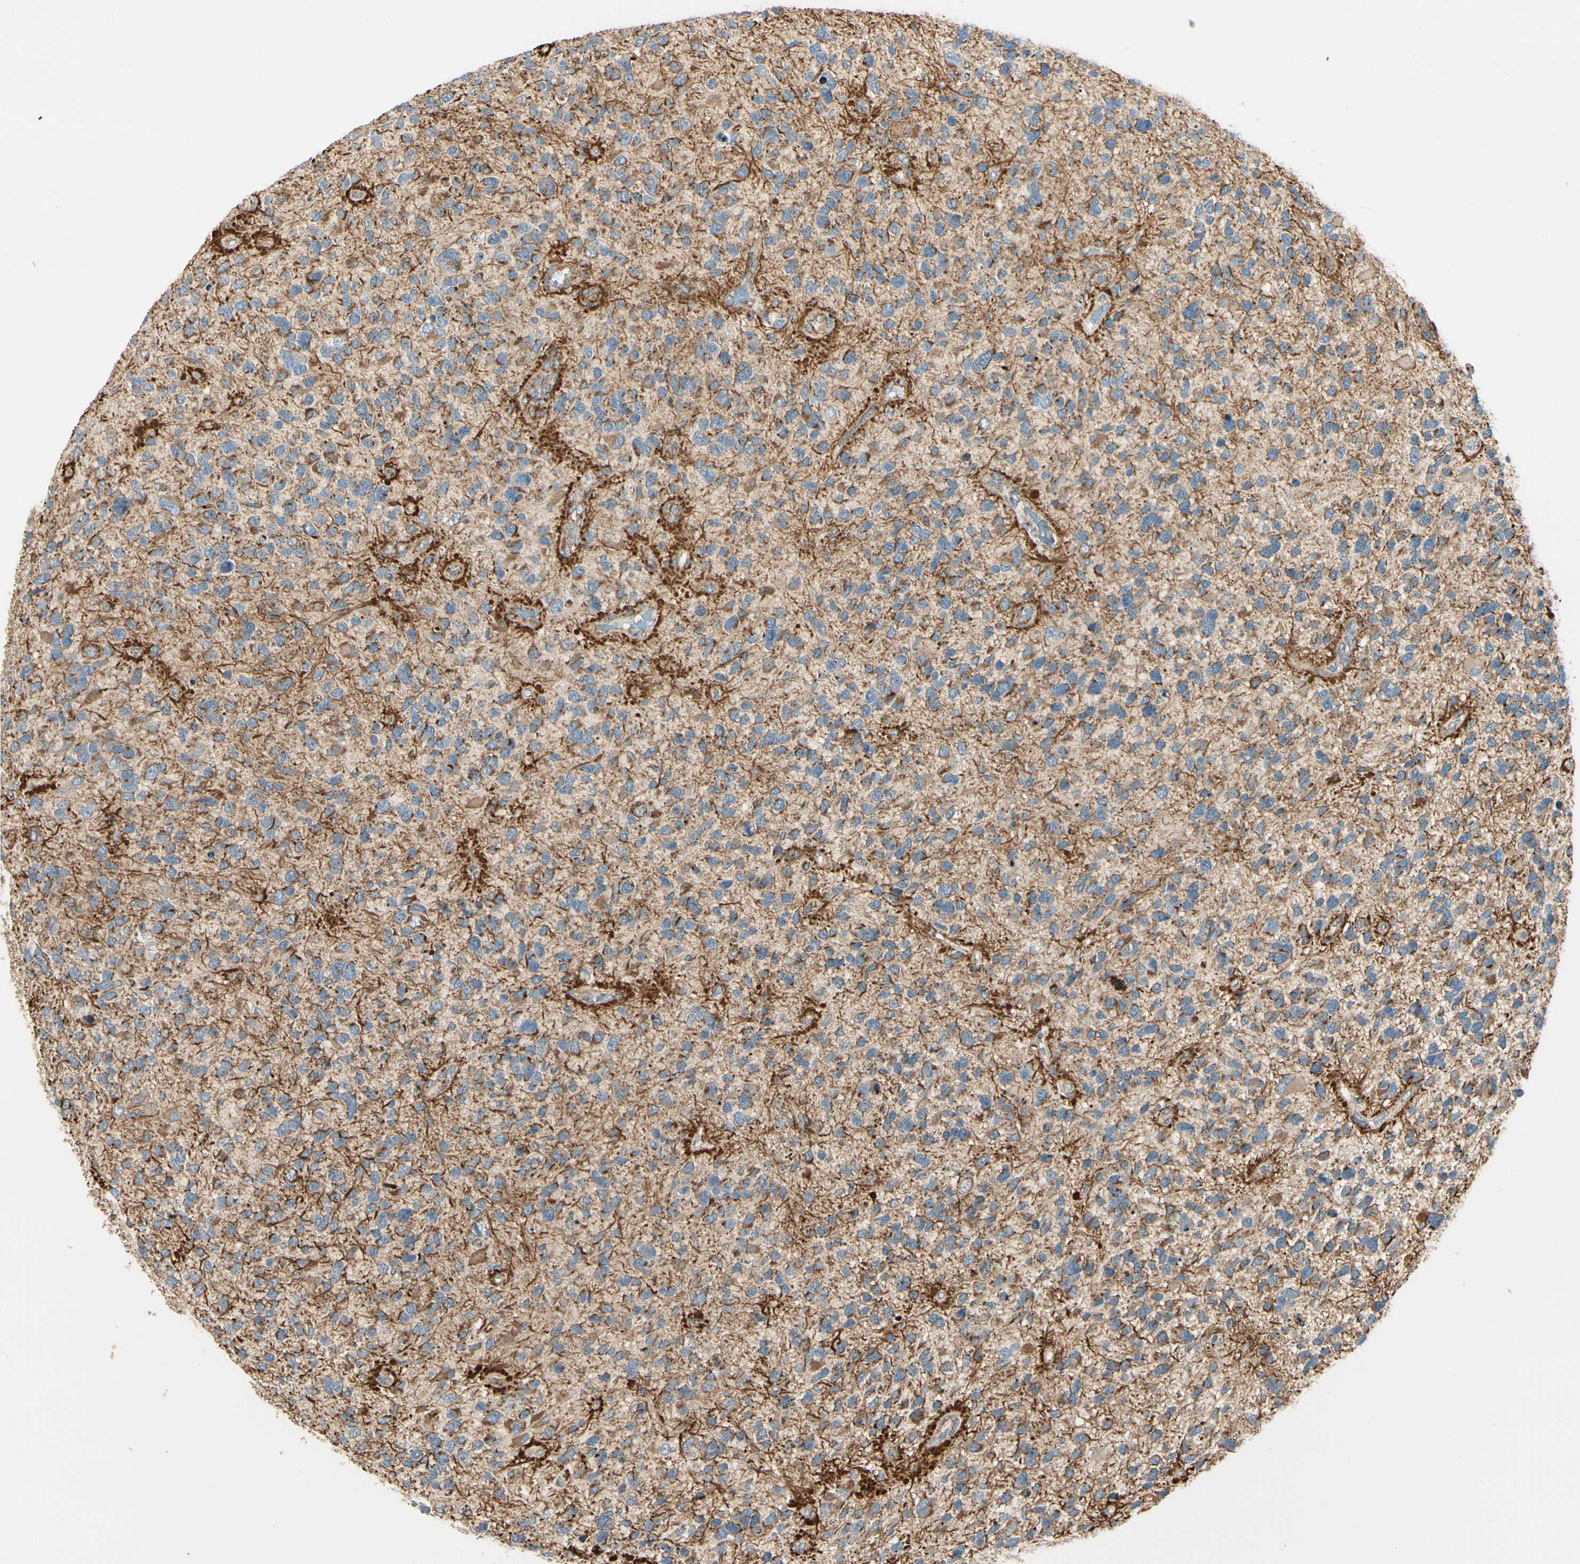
{"staining": {"intensity": "moderate", "quantity": ">75%", "location": "cytoplasmic/membranous"}, "tissue": "glioma", "cell_type": "Tumor cells", "image_type": "cancer", "snomed": [{"axis": "morphology", "description": "Glioma, malignant, High grade"}, {"axis": "topography", "description": "Brain"}], "caption": "Immunohistochemical staining of malignant high-grade glioma demonstrates moderate cytoplasmic/membranous protein positivity in approximately >75% of tumor cells.", "gene": "TBC1D10A", "patient": {"sex": "female", "age": 58}}